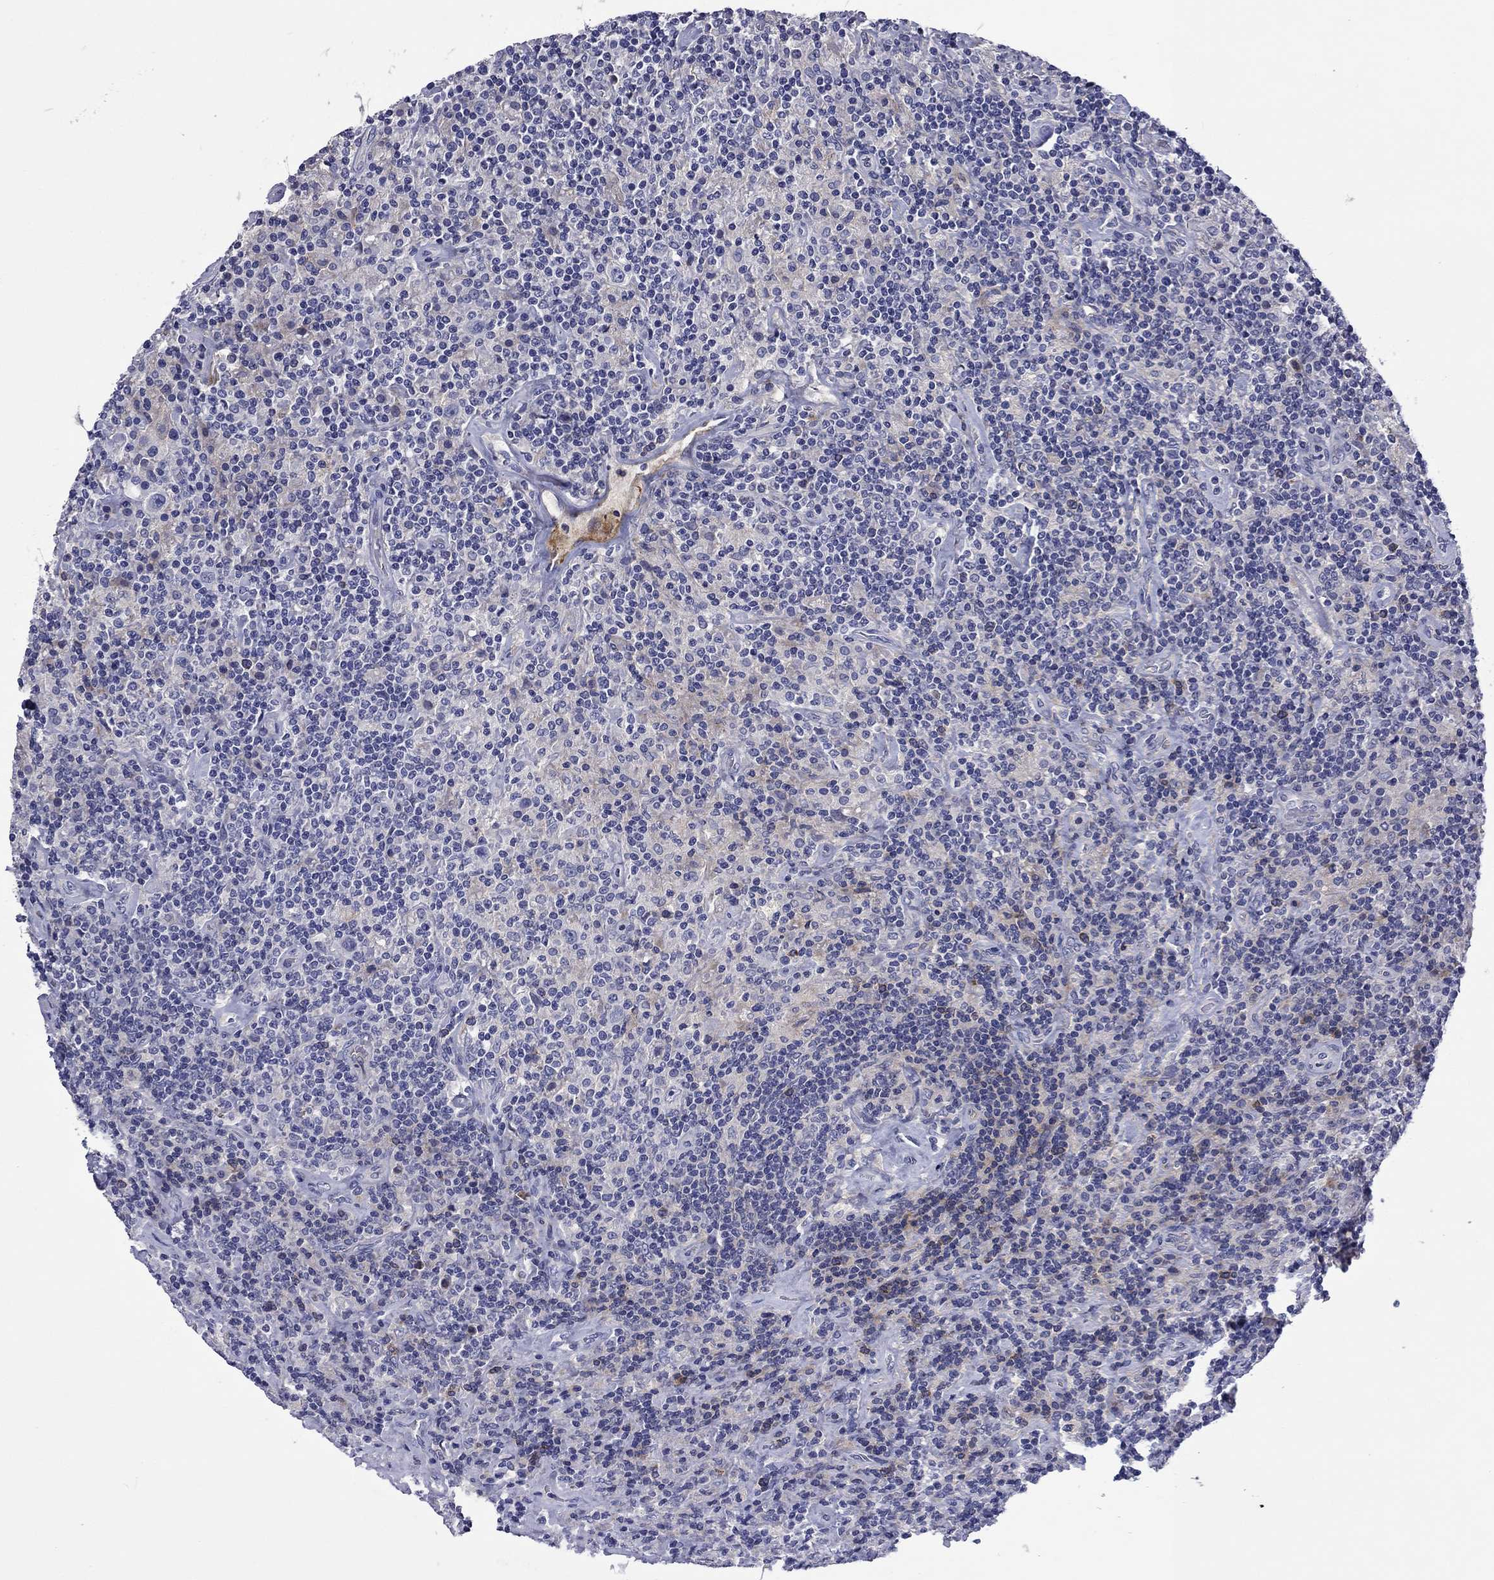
{"staining": {"intensity": "negative", "quantity": "none", "location": "none"}, "tissue": "lymphoma", "cell_type": "Tumor cells", "image_type": "cancer", "snomed": [{"axis": "morphology", "description": "Hodgkin's disease, NOS"}, {"axis": "topography", "description": "Lymph node"}], "caption": "The image shows no staining of tumor cells in lymphoma.", "gene": "CNDP1", "patient": {"sex": "male", "age": 70}}